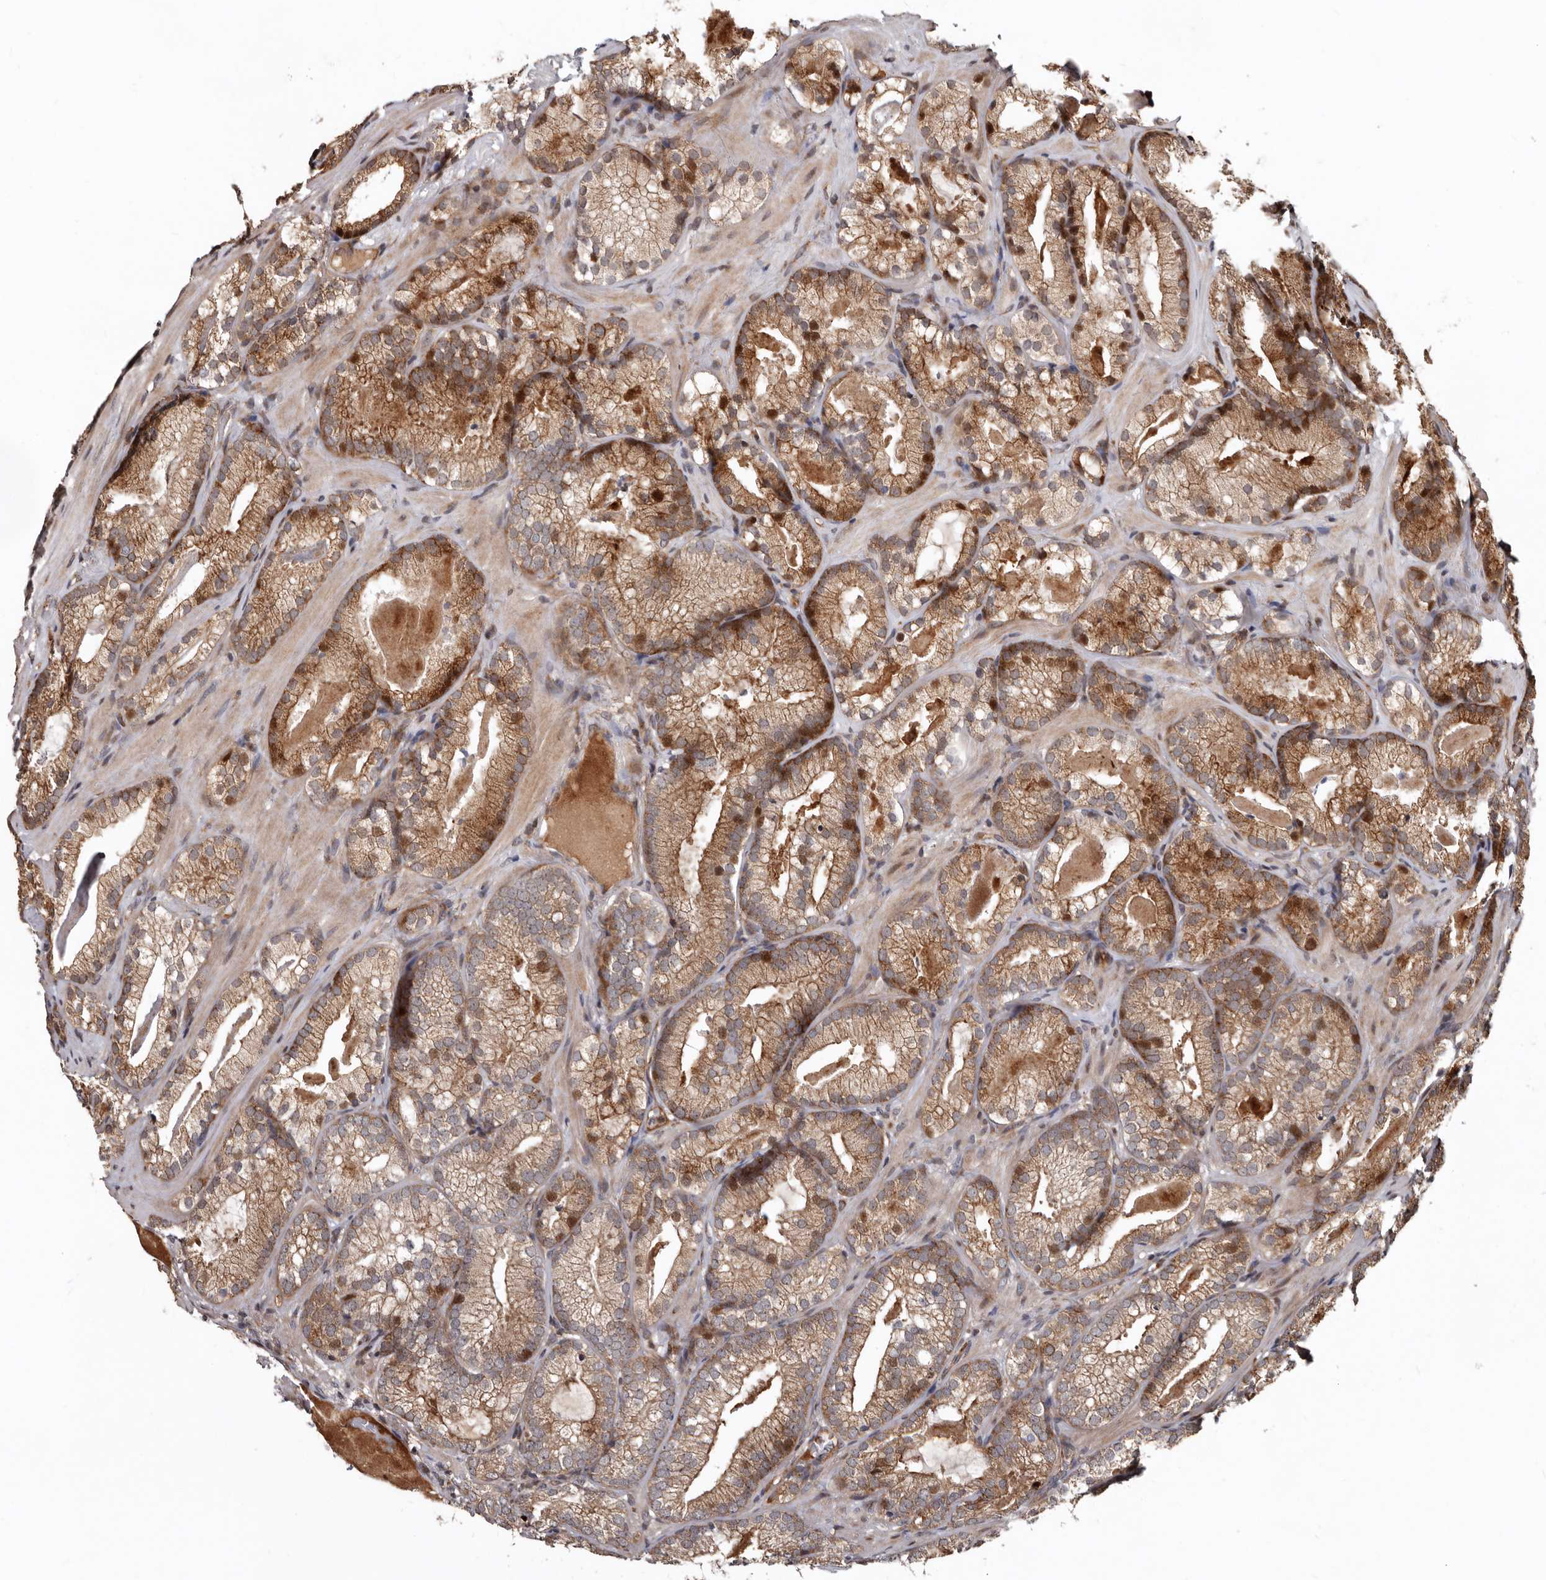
{"staining": {"intensity": "moderate", "quantity": "25%-75%", "location": "cytoplasmic/membranous"}, "tissue": "prostate cancer", "cell_type": "Tumor cells", "image_type": "cancer", "snomed": [{"axis": "morphology", "description": "Adenocarcinoma, Low grade"}, {"axis": "topography", "description": "Prostate"}], "caption": "IHC image of neoplastic tissue: prostate adenocarcinoma (low-grade) stained using immunohistochemistry (IHC) exhibits medium levels of moderate protein expression localized specifically in the cytoplasmic/membranous of tumor cells, appearing as a cytoplasmic/membranous brown color.", "gene": "WEE2", "patient": {"sex": "male", "age": 72}}